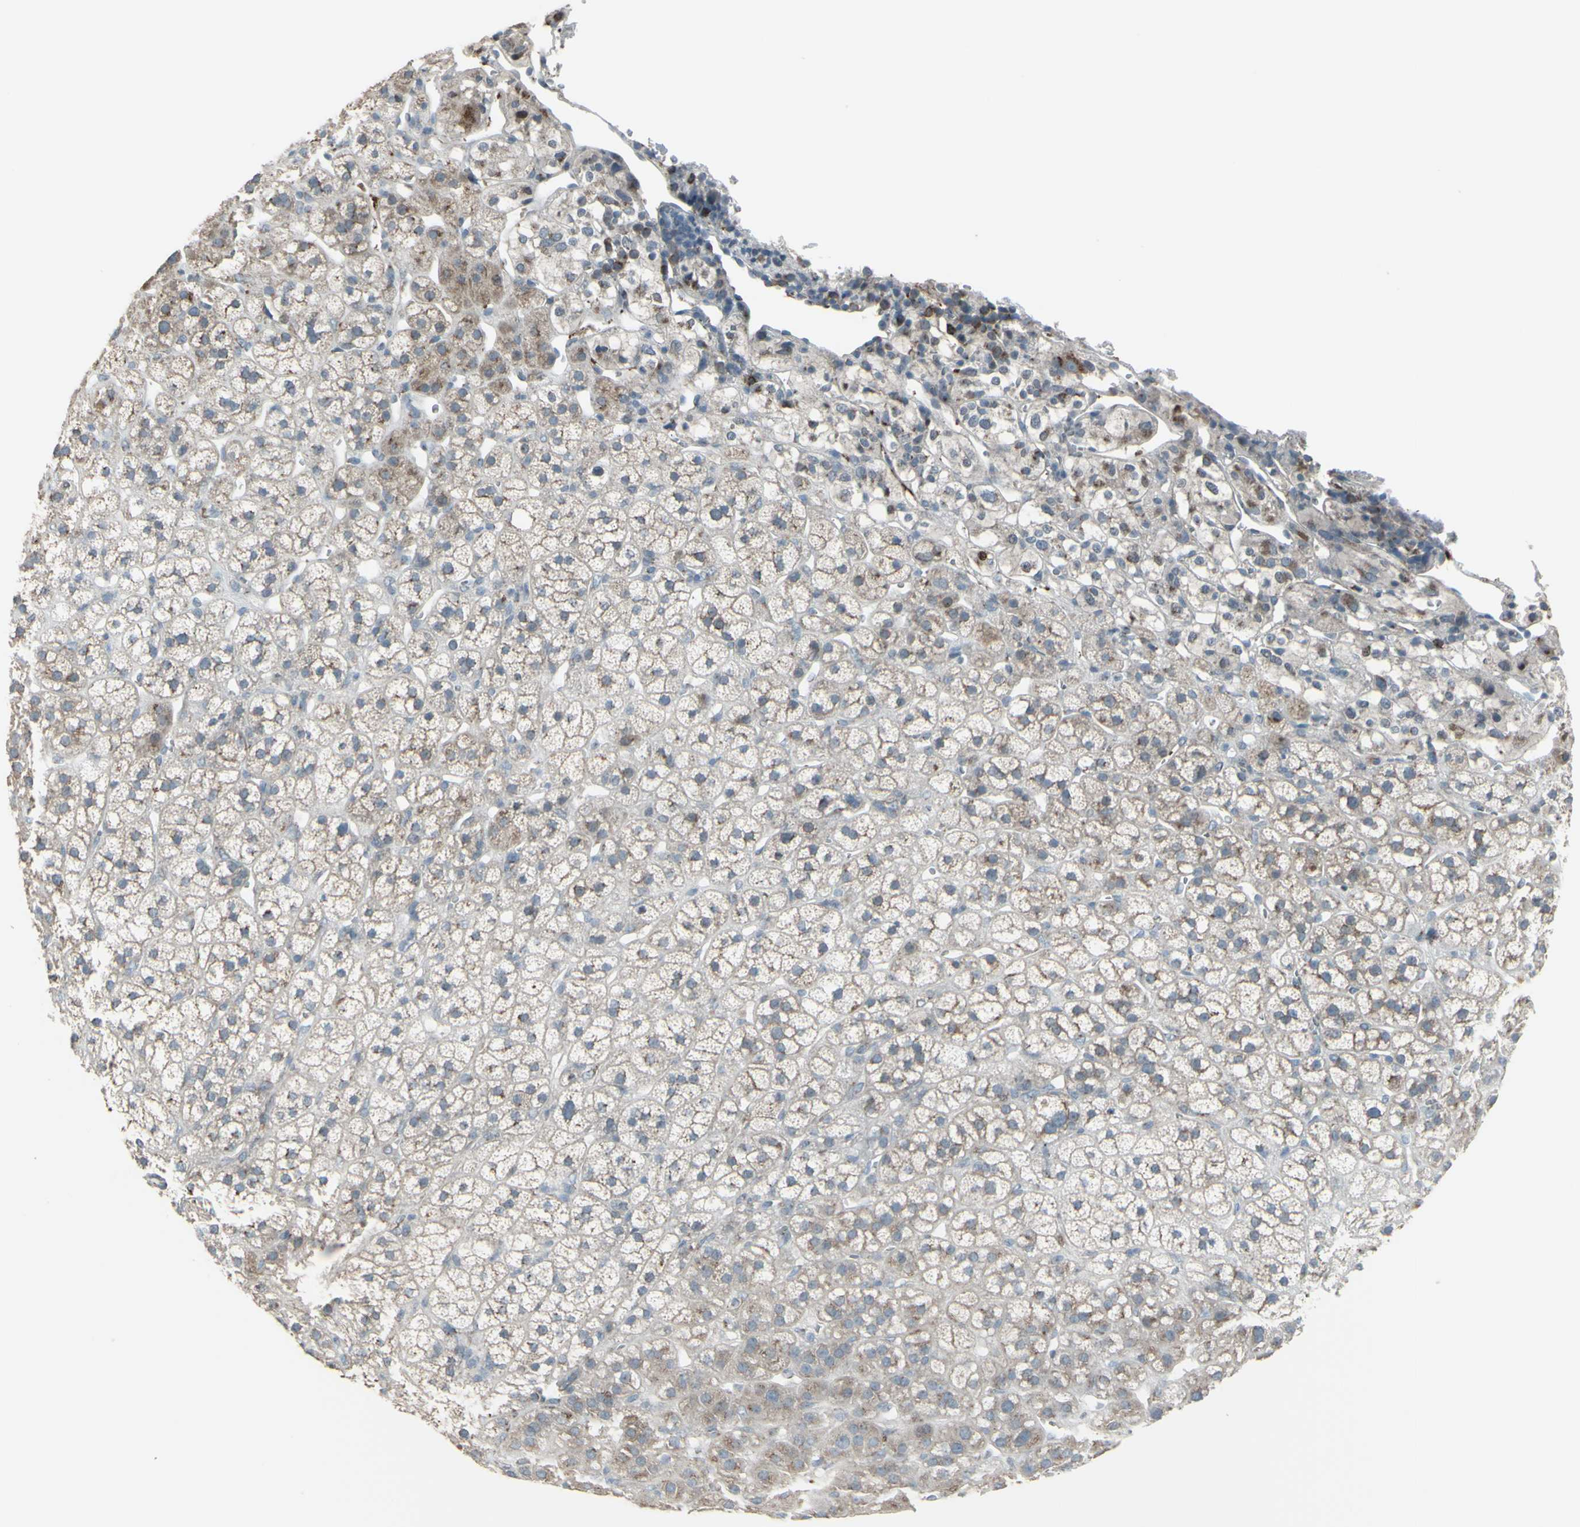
{"staining": {"intensity": "weak", "quantity": ">75%", "location": "cytoplasmic/membranous"}, "tissue": "adrenal gland", "cell_type": "Glandular cells", "image_type": "normal", "snomed": [{"axis": "morphology", "description": "Normal tissue, NOS"}, {"axis": "topography", "description": "Adrenal gland"}], "caption": "Glandular cells exhibit low levels of weak cytoplasmic/membranous expression in about >75% of cells in normal human adrenal gland. The staining was performed using DAB (3,3'-diaminobenzidine) to visualize the protein expression in brown, while the nuclei were stained in blue with hematoxylin (Magnification: 20x).", "gene": "CD79B", "patient": {"sex": "male", "age": 56}}